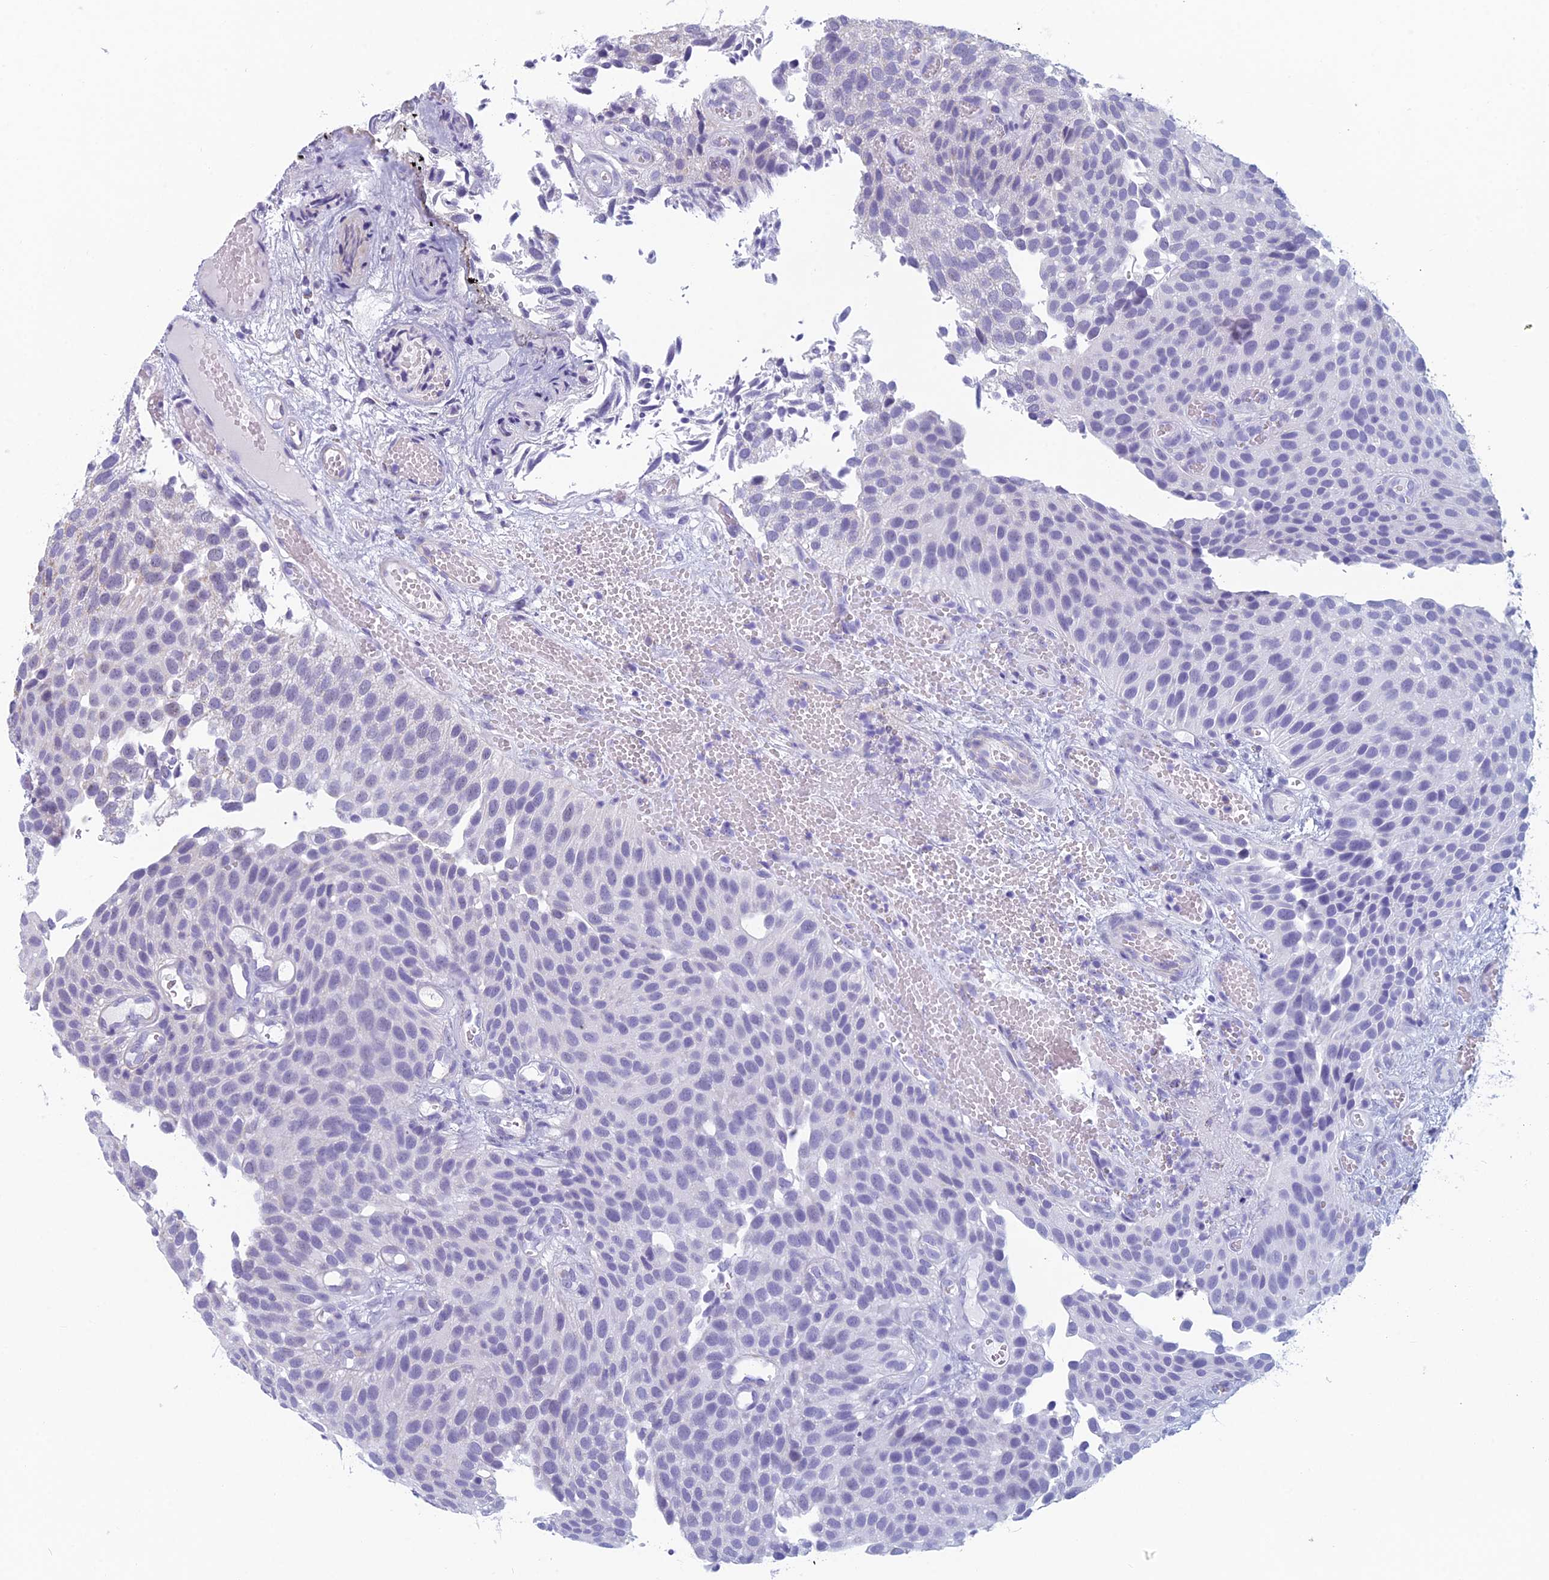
{"staining": {"intensity": "weak", "quantity": "<25%", "location": "cytoplasmic/membranous,nuclear"}, "tissue": "urothelial cancer", "cell_type": "Tumor cells", "image_type": "cancer", "snomed": [{"axis": "morphology", "description": "Urothelial carcinoma, Low grade"}, {"axis": "topography", "description": "Urinary bladder"}], "caption": "The immunohistochemistry (IHC) micrograph has no significant expression in tumor cells of urothelial cancer tissue. The staining was performed using DAB to visualize the protein expression in brown, while the nuclei were stained in blue with hematoxylin (Magnification: 20x).", "gene": "NOC2L", "patient": {"sex": "male", "age": 89}}